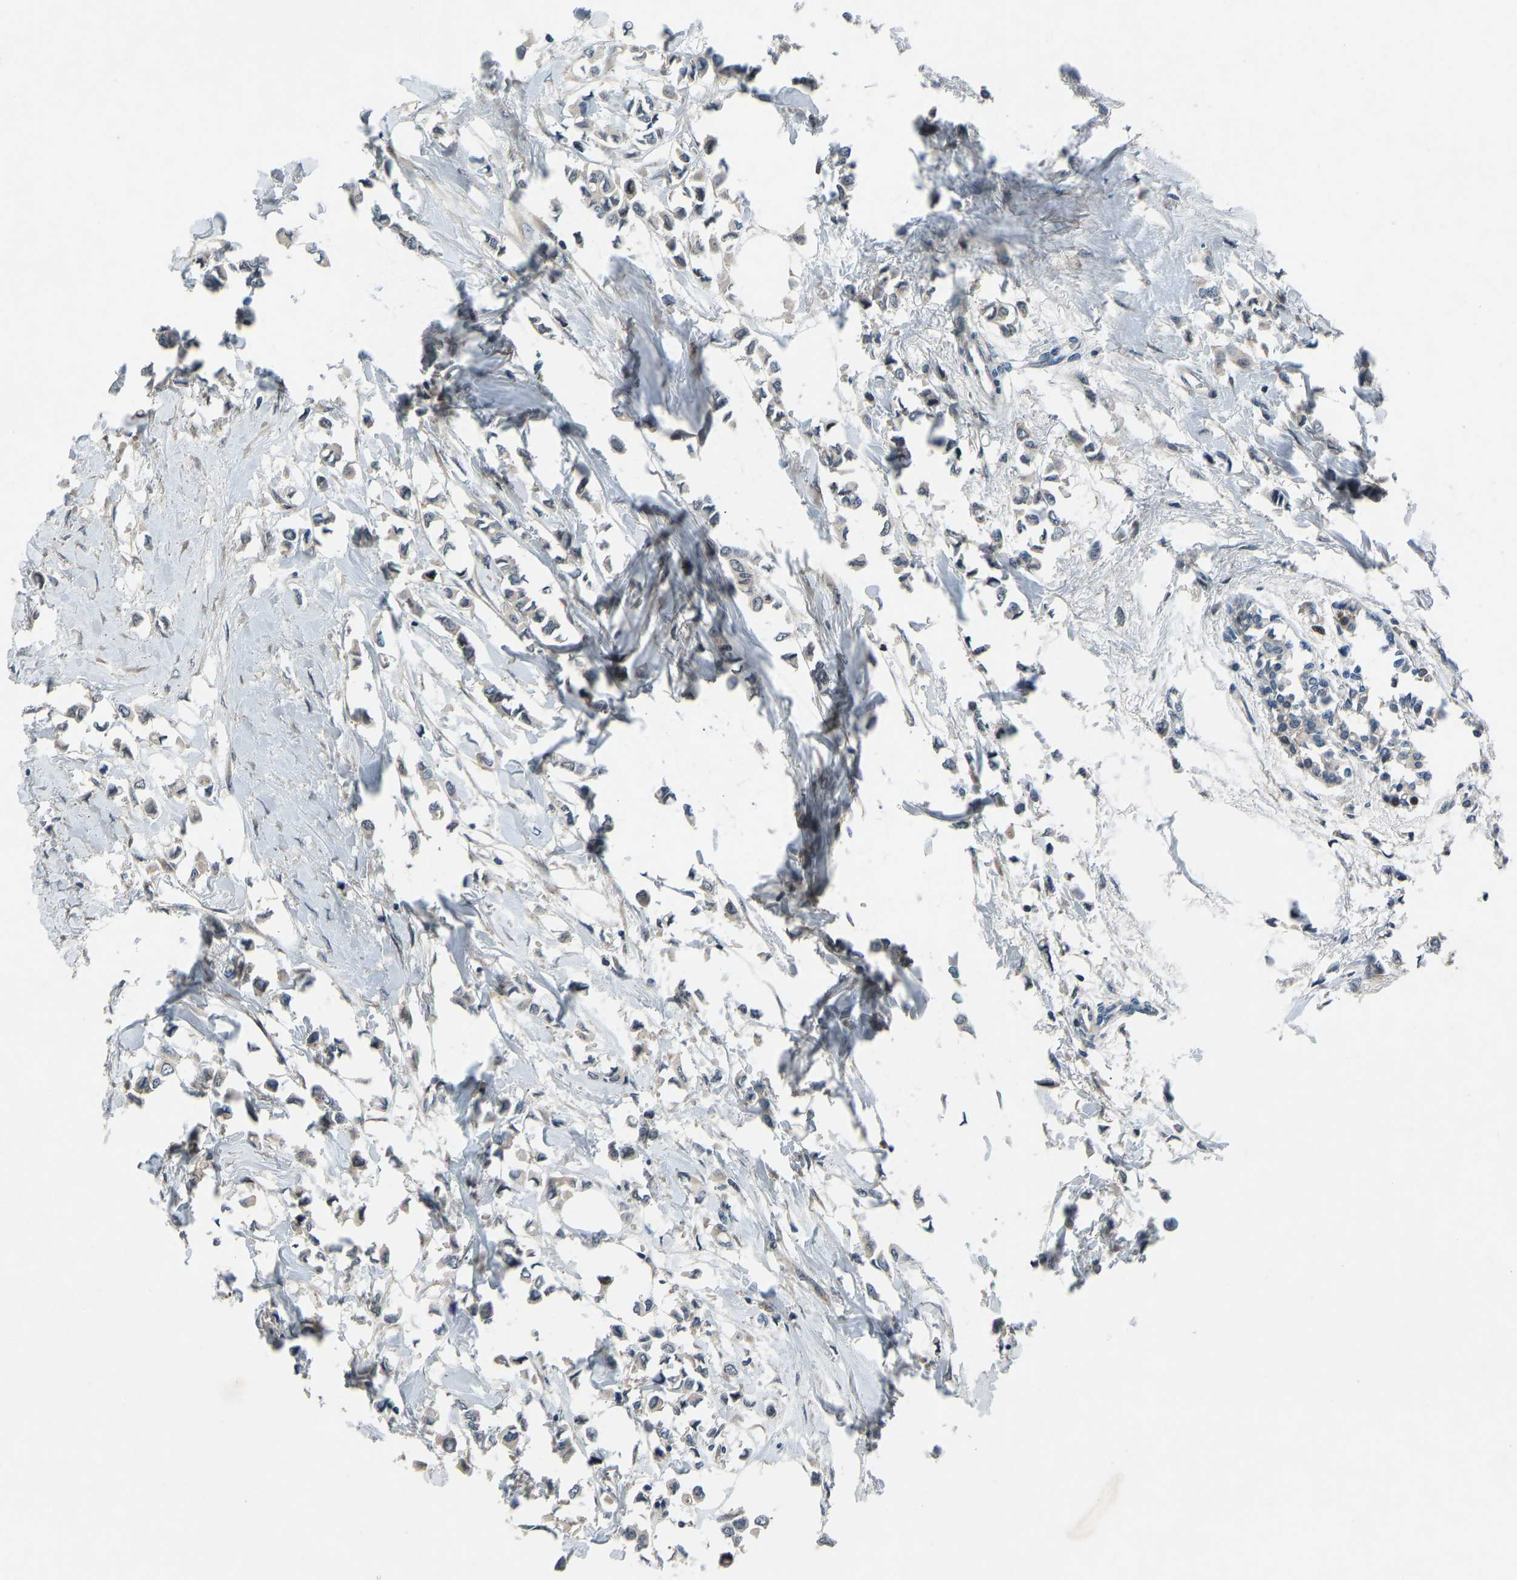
{"staining": {"intensity": "weak", "quantity": "<25%", "location": "cytoplasmic/membranous"}, "tissue": "breast cancer", "cell_type": "Tumor cells", "image_type": "cancer", "snomed": [{"axis": "morphology", "description": "Lobular carcinoma"}, {"axis": "topography", "description": "Breast"}], "caption": "Tumor cells show no significant protein positivity in breast cancer (lobular carcinoma).", "gene": "RLIM", "patient": {"sex": "female", "age": 51}}